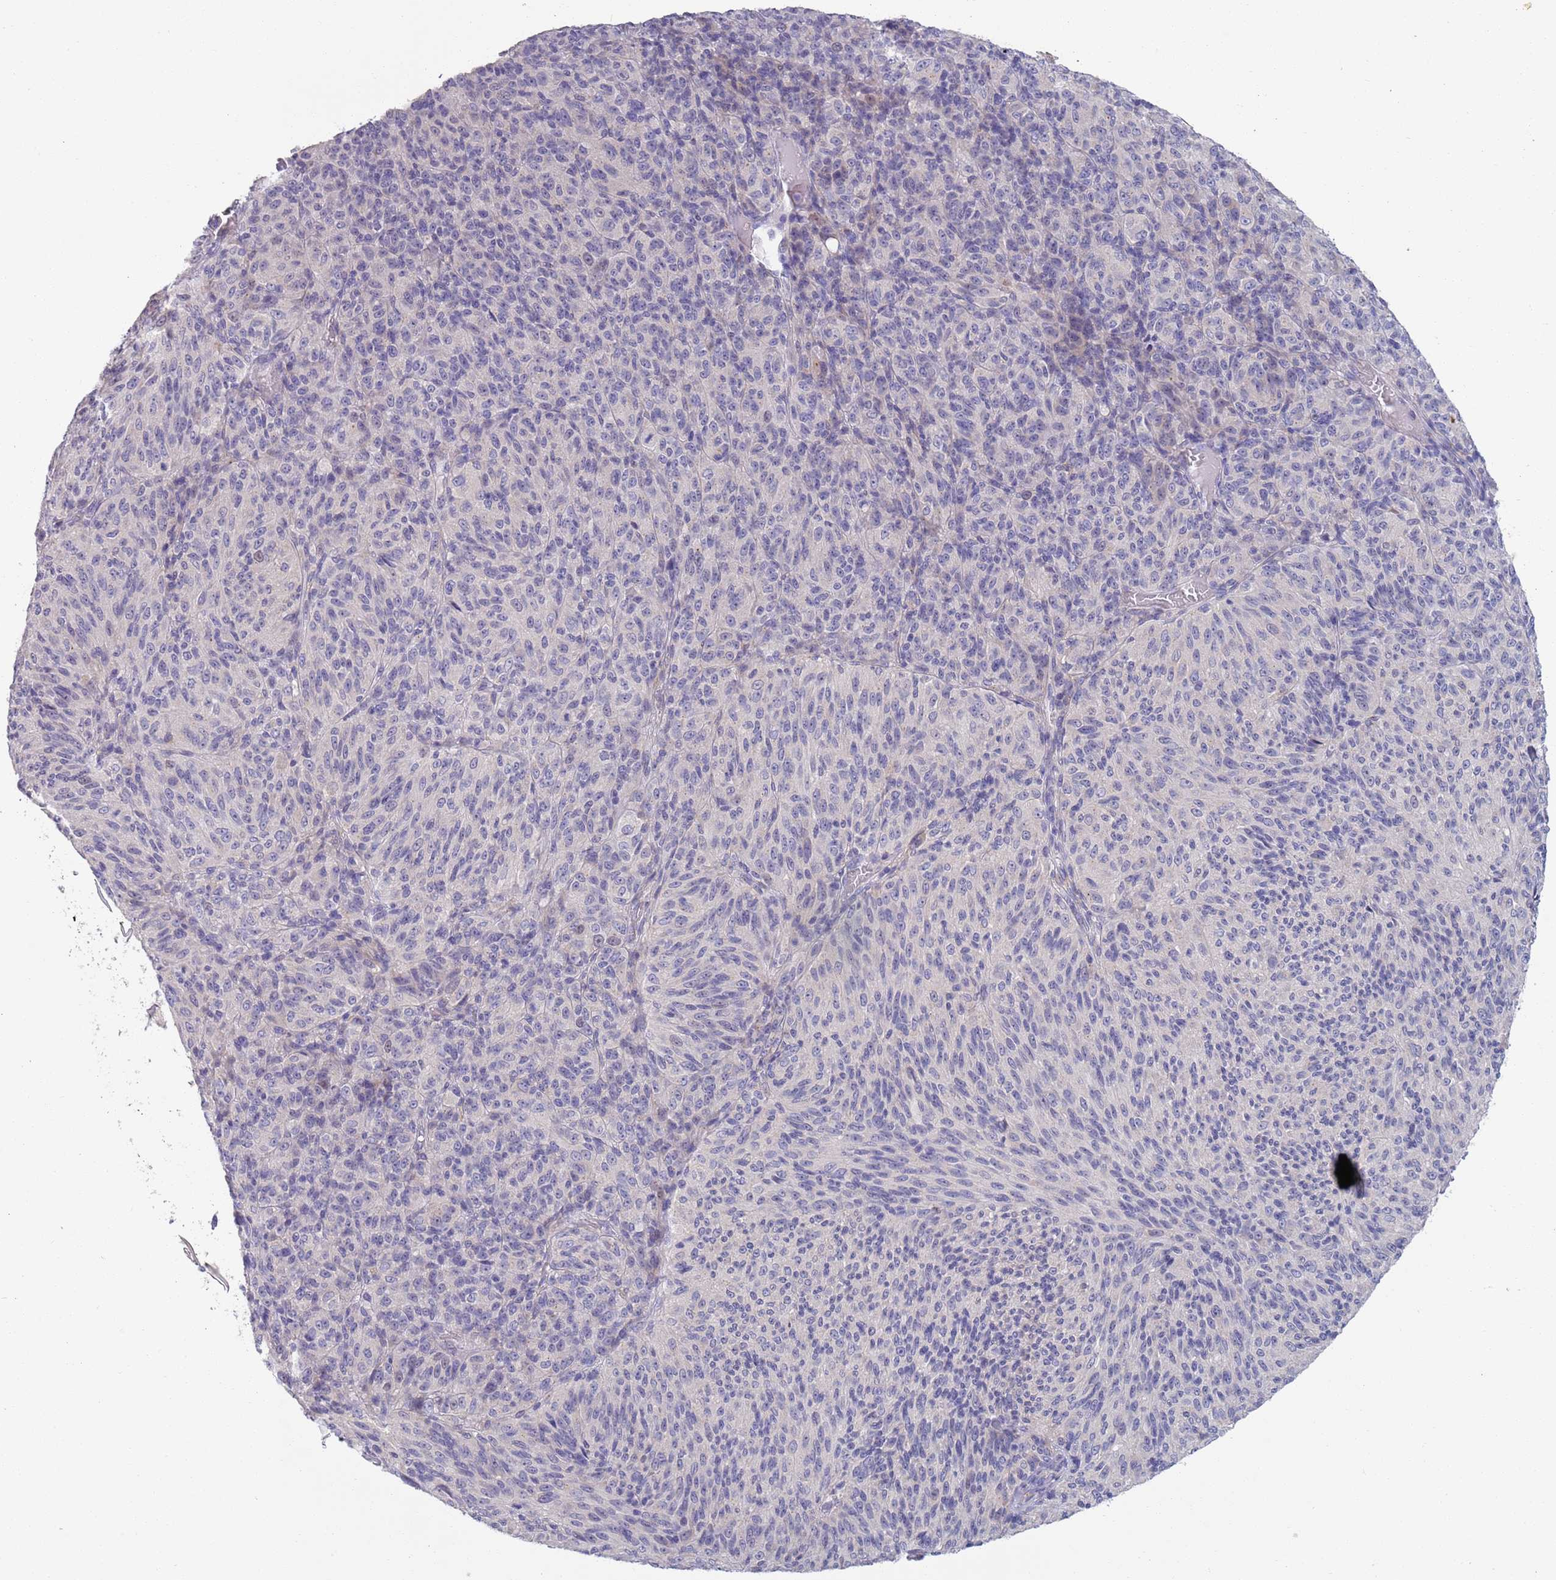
{"staining": {"intensity": "negative", "quantity": "none", "location": "none"}, "tissue": "melanoma", "cell_type": "Tumor cells", "image_type": "cancer", "snomed": [{"axis": "morphology", "description": "Malignant melanoma, Metastatic site"}, {"axis": "topography", "description": "Brain"}], "caption": "DAB (3,3'-diaminobenzidine) immunohistochemical staining of malignant melanoma (metastatic site) reveals no significant staining in tumor cells.", "gene": "LTB", "patient": {"sex": "female", "age": 56}}